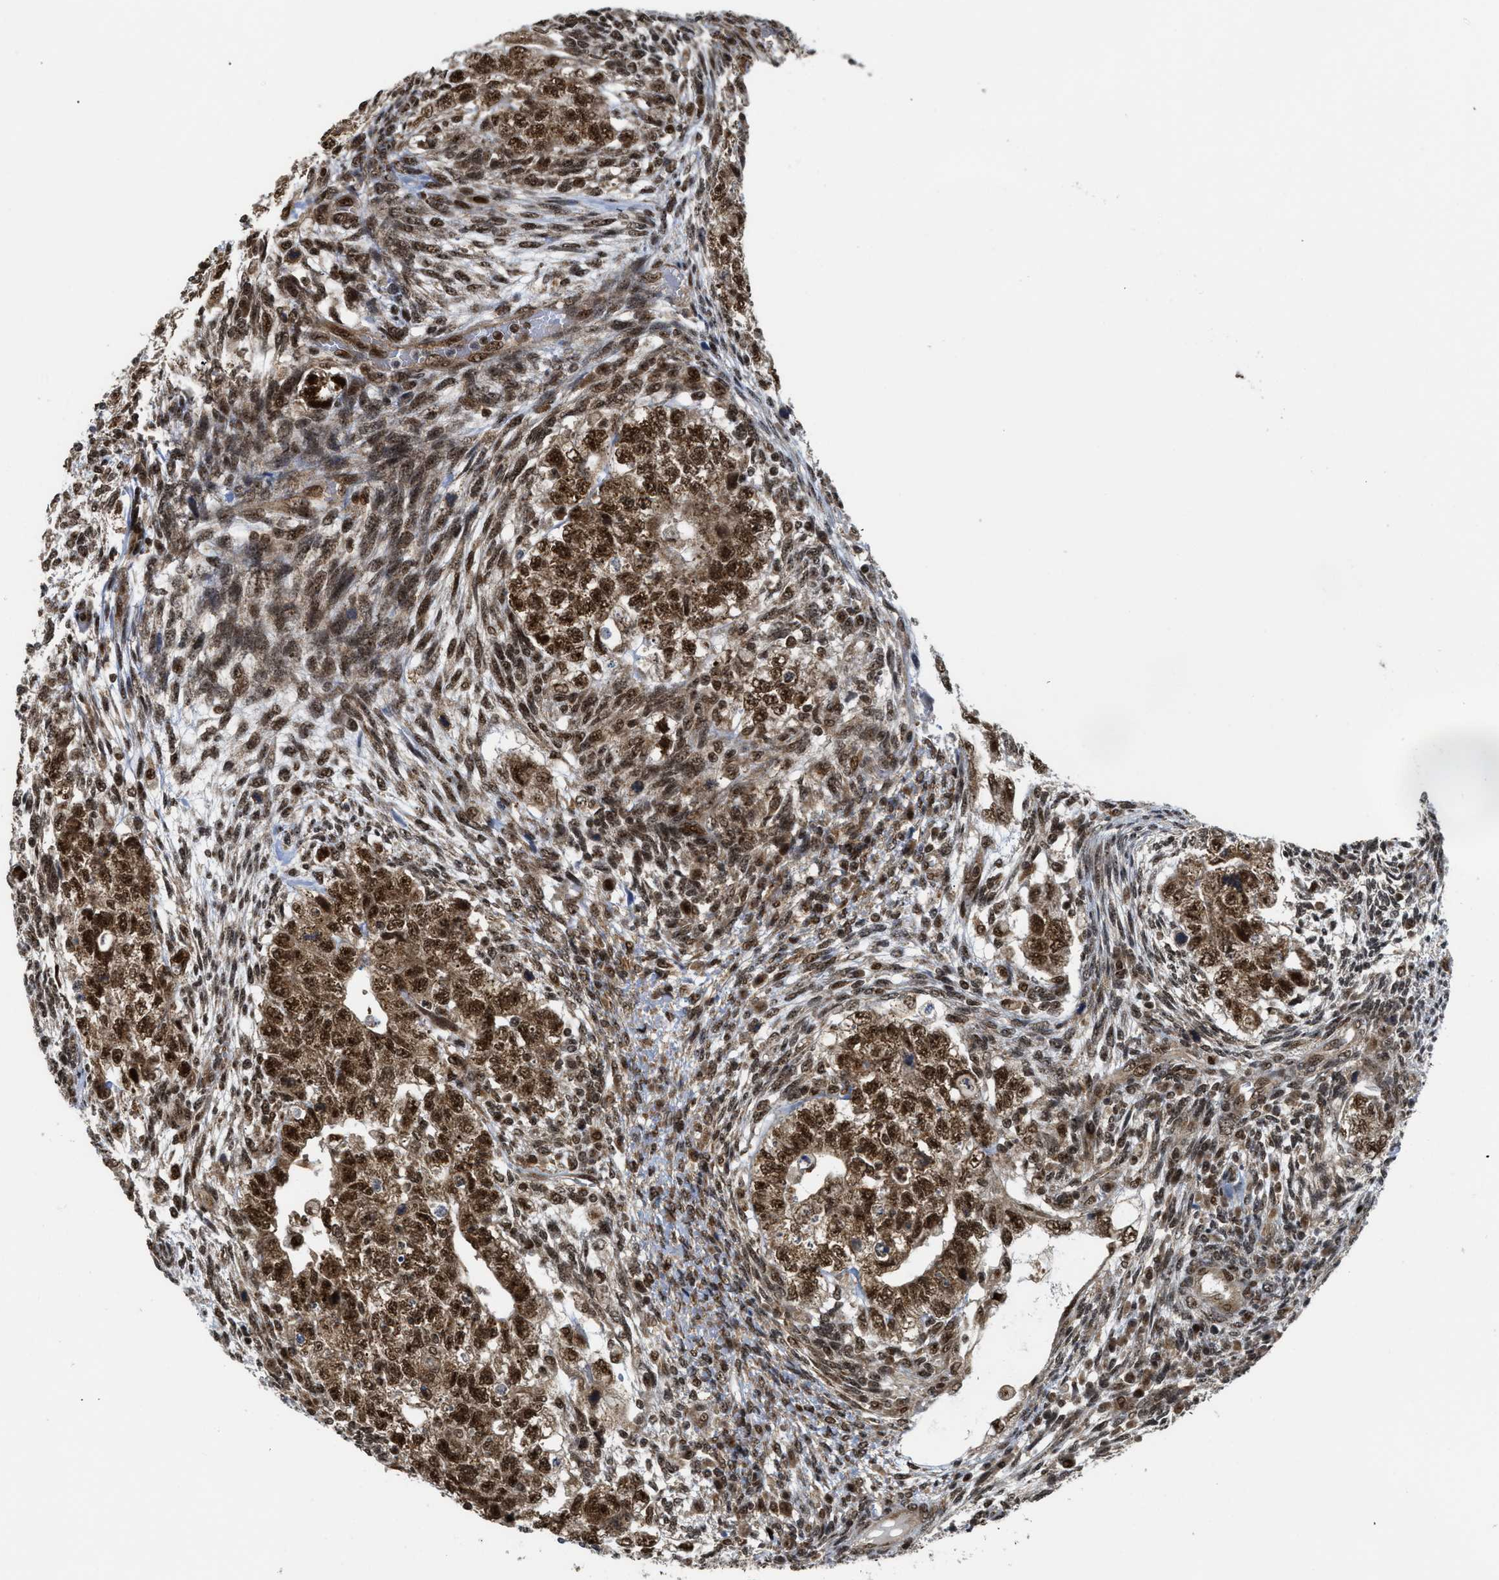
{"staining": {"intensity": "strong", "quantity": ">75%", "location": "cytoplasmic/membranous,nuclear"}, "tissue": "testis cancer", "cell_type": "Tumor cells", "image_type": "cancer", "snomed": [{"axis": "morphology", "description": "Normal tissue, NOS"}, {"axis": "morphology", "description": "Carcinoma, Embryonal, NOS"}, {"axis": "topography", "description": "Testis"}], "caption": "Testis cancer (embryonal carcinoma) stained with DAB IHC exhibits high levels of strong cytoplasmic/membranous and nuclear staining in about >75% of tumor cells.", "gene": "TACC1", "patient": {"sex": "male", "age": 36}}